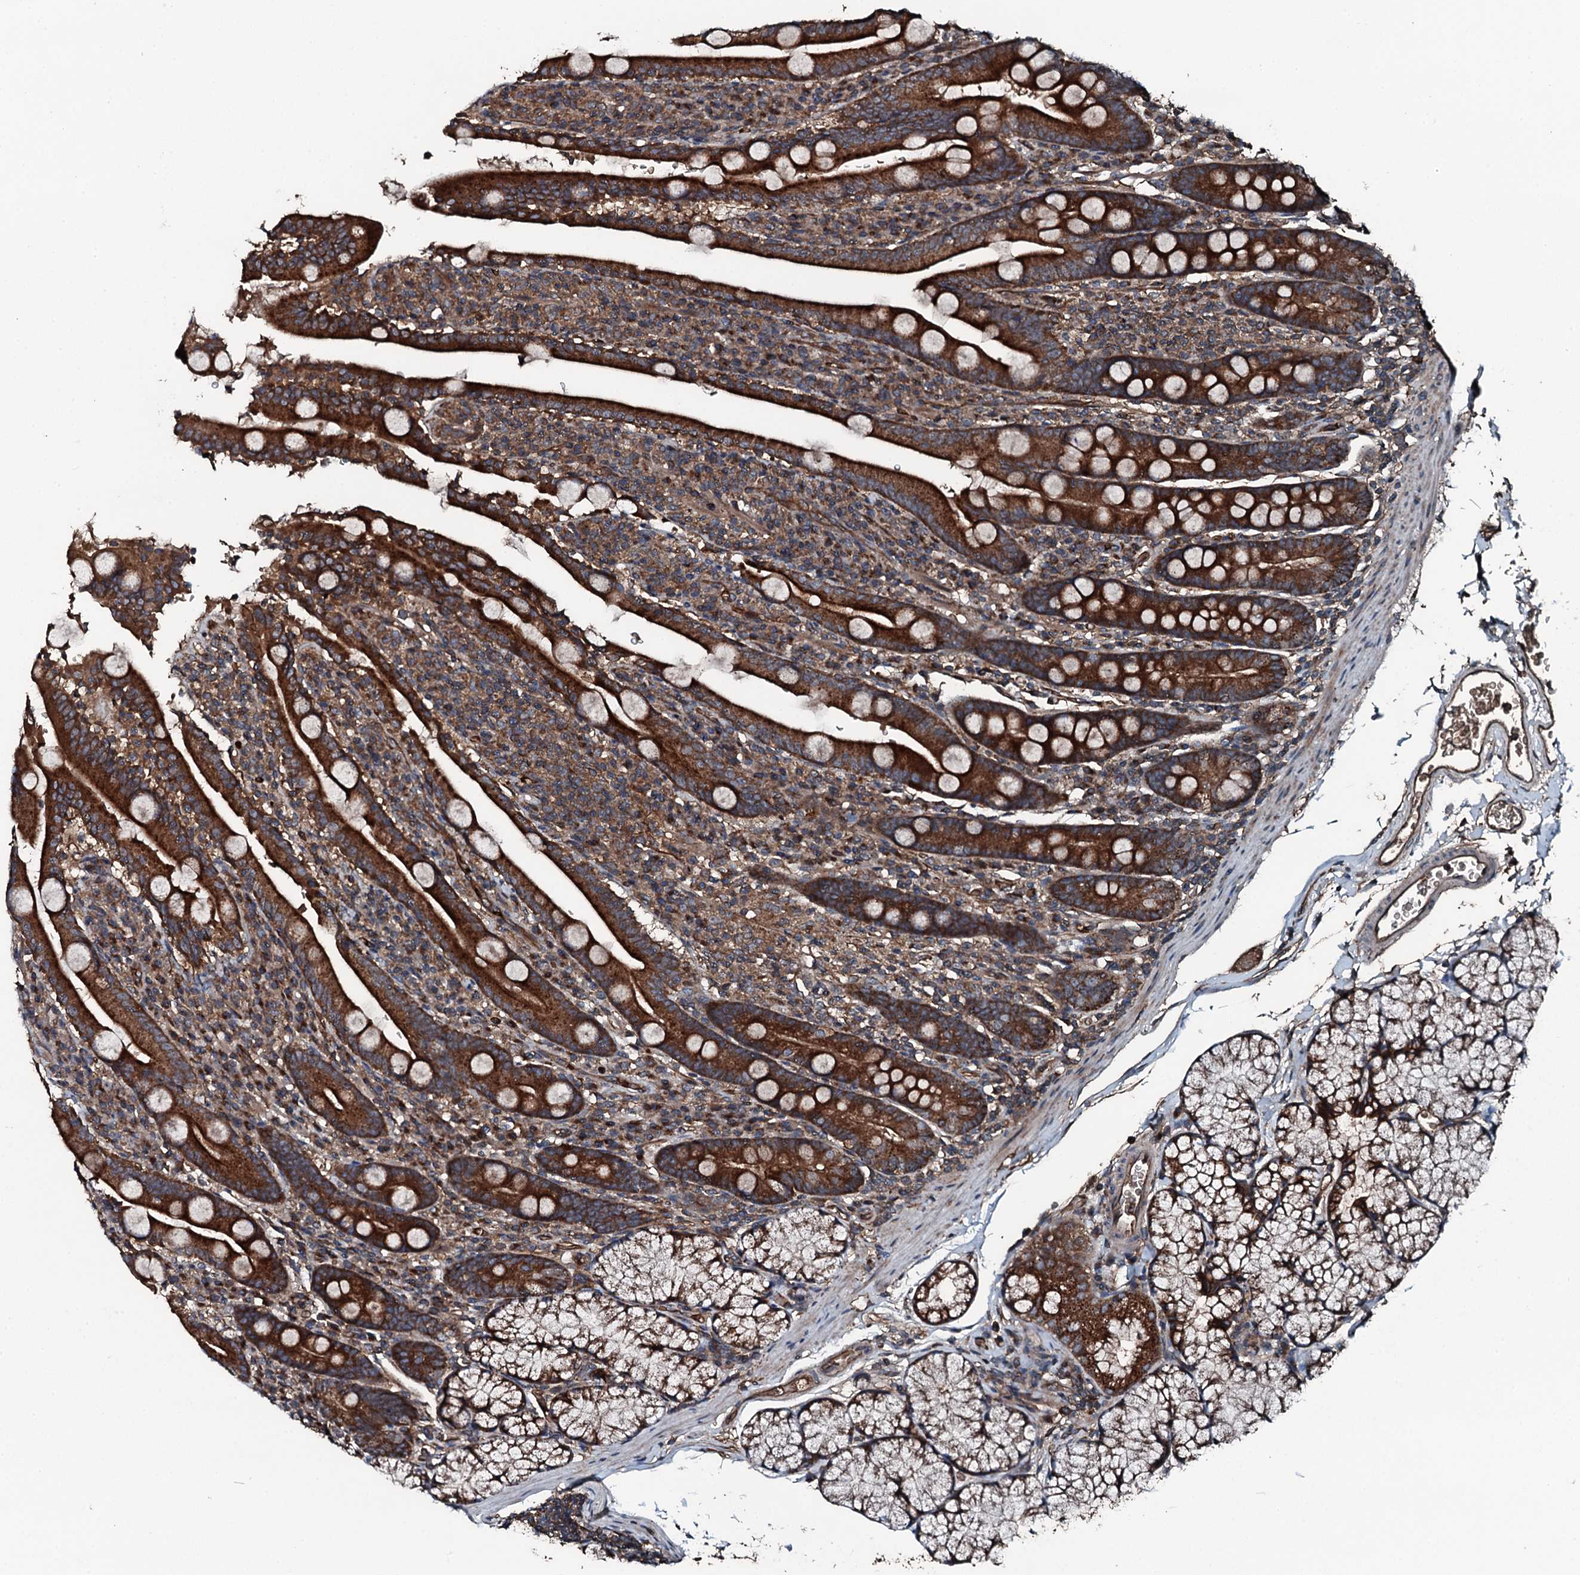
{"staining": {"intensity": "strong", "quantity": ">75%", "location": "cytoplasmic/membranous"}, "tissue": "duodenum", "cell_type": "Glandular cells", "image_type": "normal", "snomed": [{"axis": "morphology", "description": "Normal tissue, NOS"}, {"axis": "topography", "description": "Duodenum"}], "caption": "A histopathology image of duodenum stained for a protein shows strong cytoplasmic/membranous brown staining in glandular cells.", "gene": "TRIM7", "patient": {"sex": "male", "age": 35}}